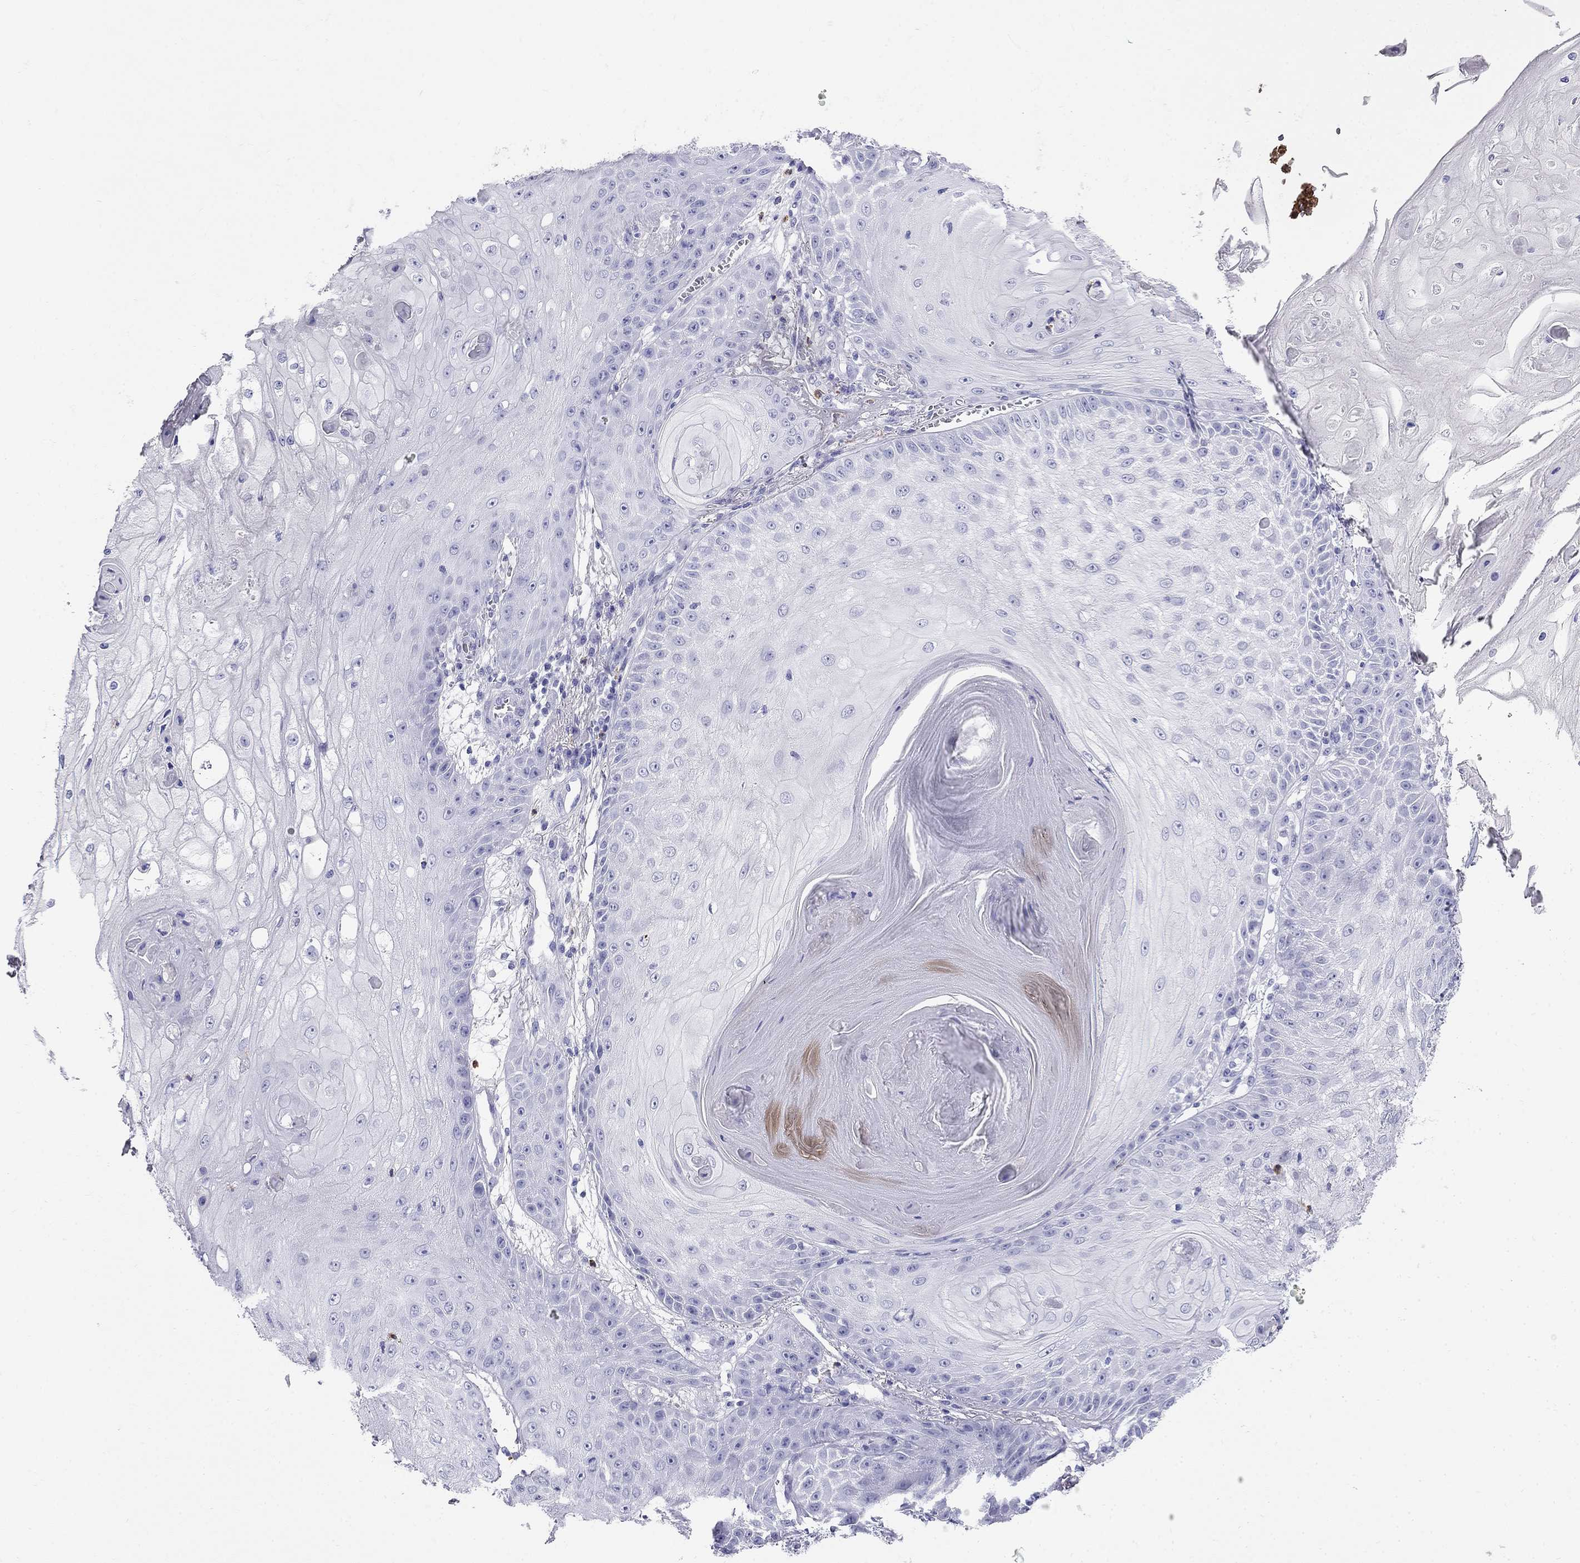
{"staining": {"intensity": "negative", "quantity": "none", "location": "none"}, "tissue": "skin cancer", "cell_type": "Tumor cells", "image_type": "cancer", "snomed": [{"axis": "morphology", "description": "Squamous cell carcinoma, NOS"}, {"axis": "topography", "description": "Skin"}], "caption": "Squamous cell carcinoma (skin) was stained to show a protein in brown. There is no significant staining in tumor cells.", "gene": "PPP1R36", "patient": {"sex": "male", "age": 70}}